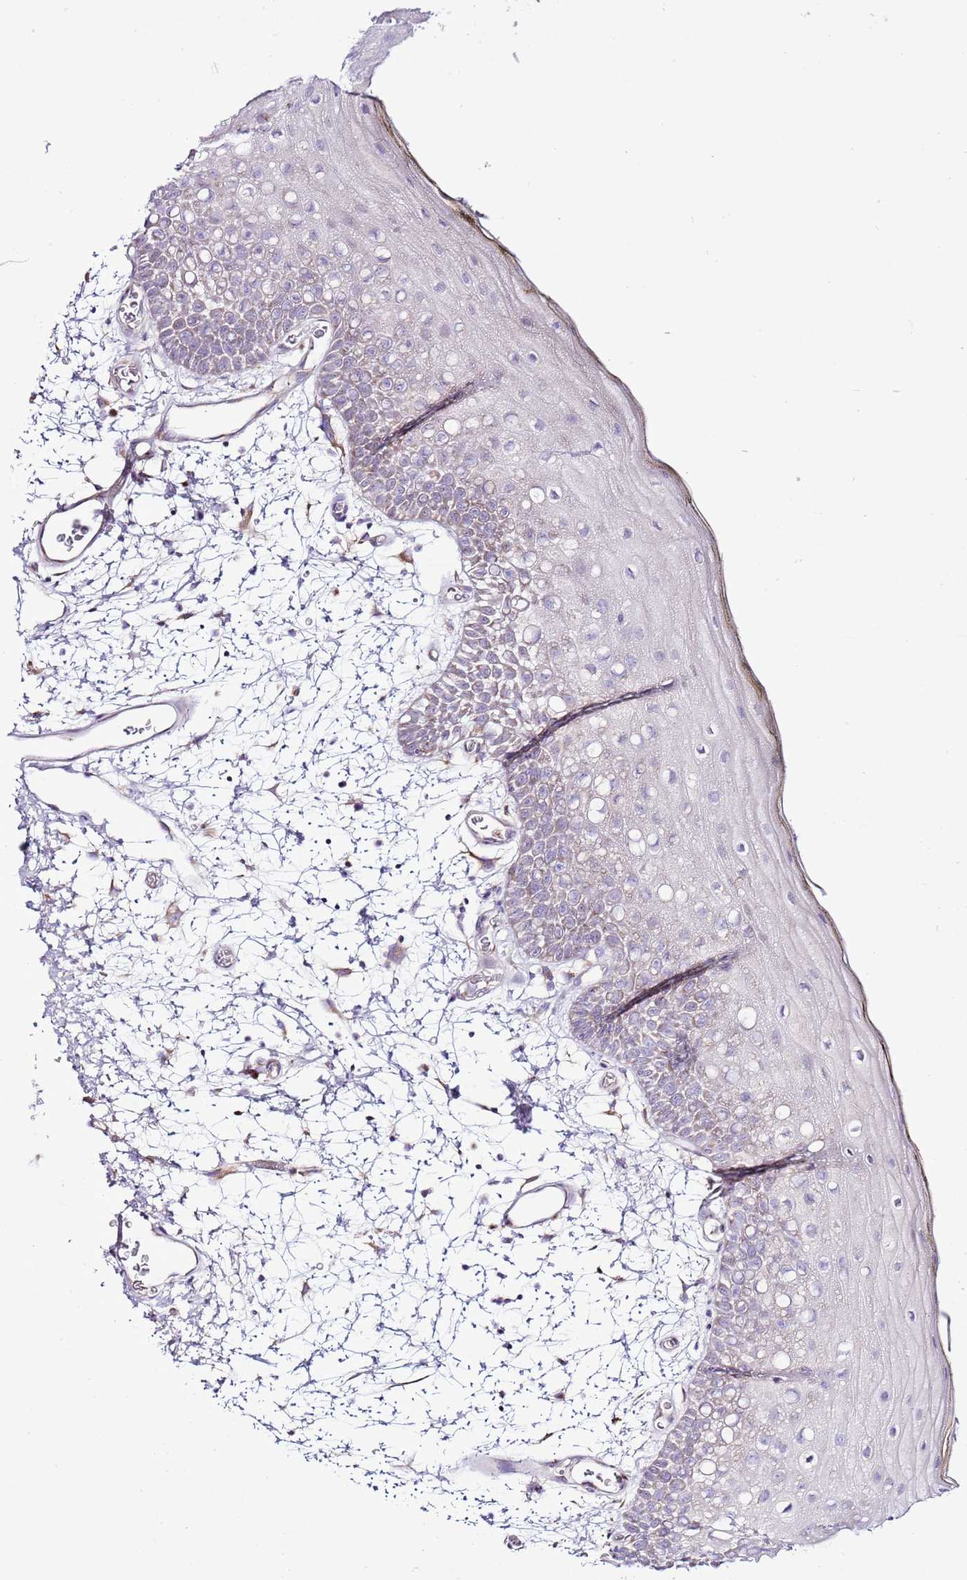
{"staining": {"intensity": "weak", "quantity": "25%-75%", "location": "cytoplasmic/membranous"}, "tissue": "oral mucosa", "cell_type": "Squamous epithelial cells", "image_type": "normal", "snomed": [{"axis": "morphology", "description": "Normal tissue, NOS"}, {"axis": "topography", "description": "Oral tissue"}, {"axis": "topography", "description": "Tounge, NOS"}], "caption": "Brown immunohistochemical staining in unremarkable oral mucosa exhibits weak cytoplasmic/membranous staining in about 25%-75% of squamous epithelial cells. (DAB IHC, brown staining for protein, blue staining for nuclei).", "gene": "OAZ2", "patient": {"sex": "female", "age": 81}}